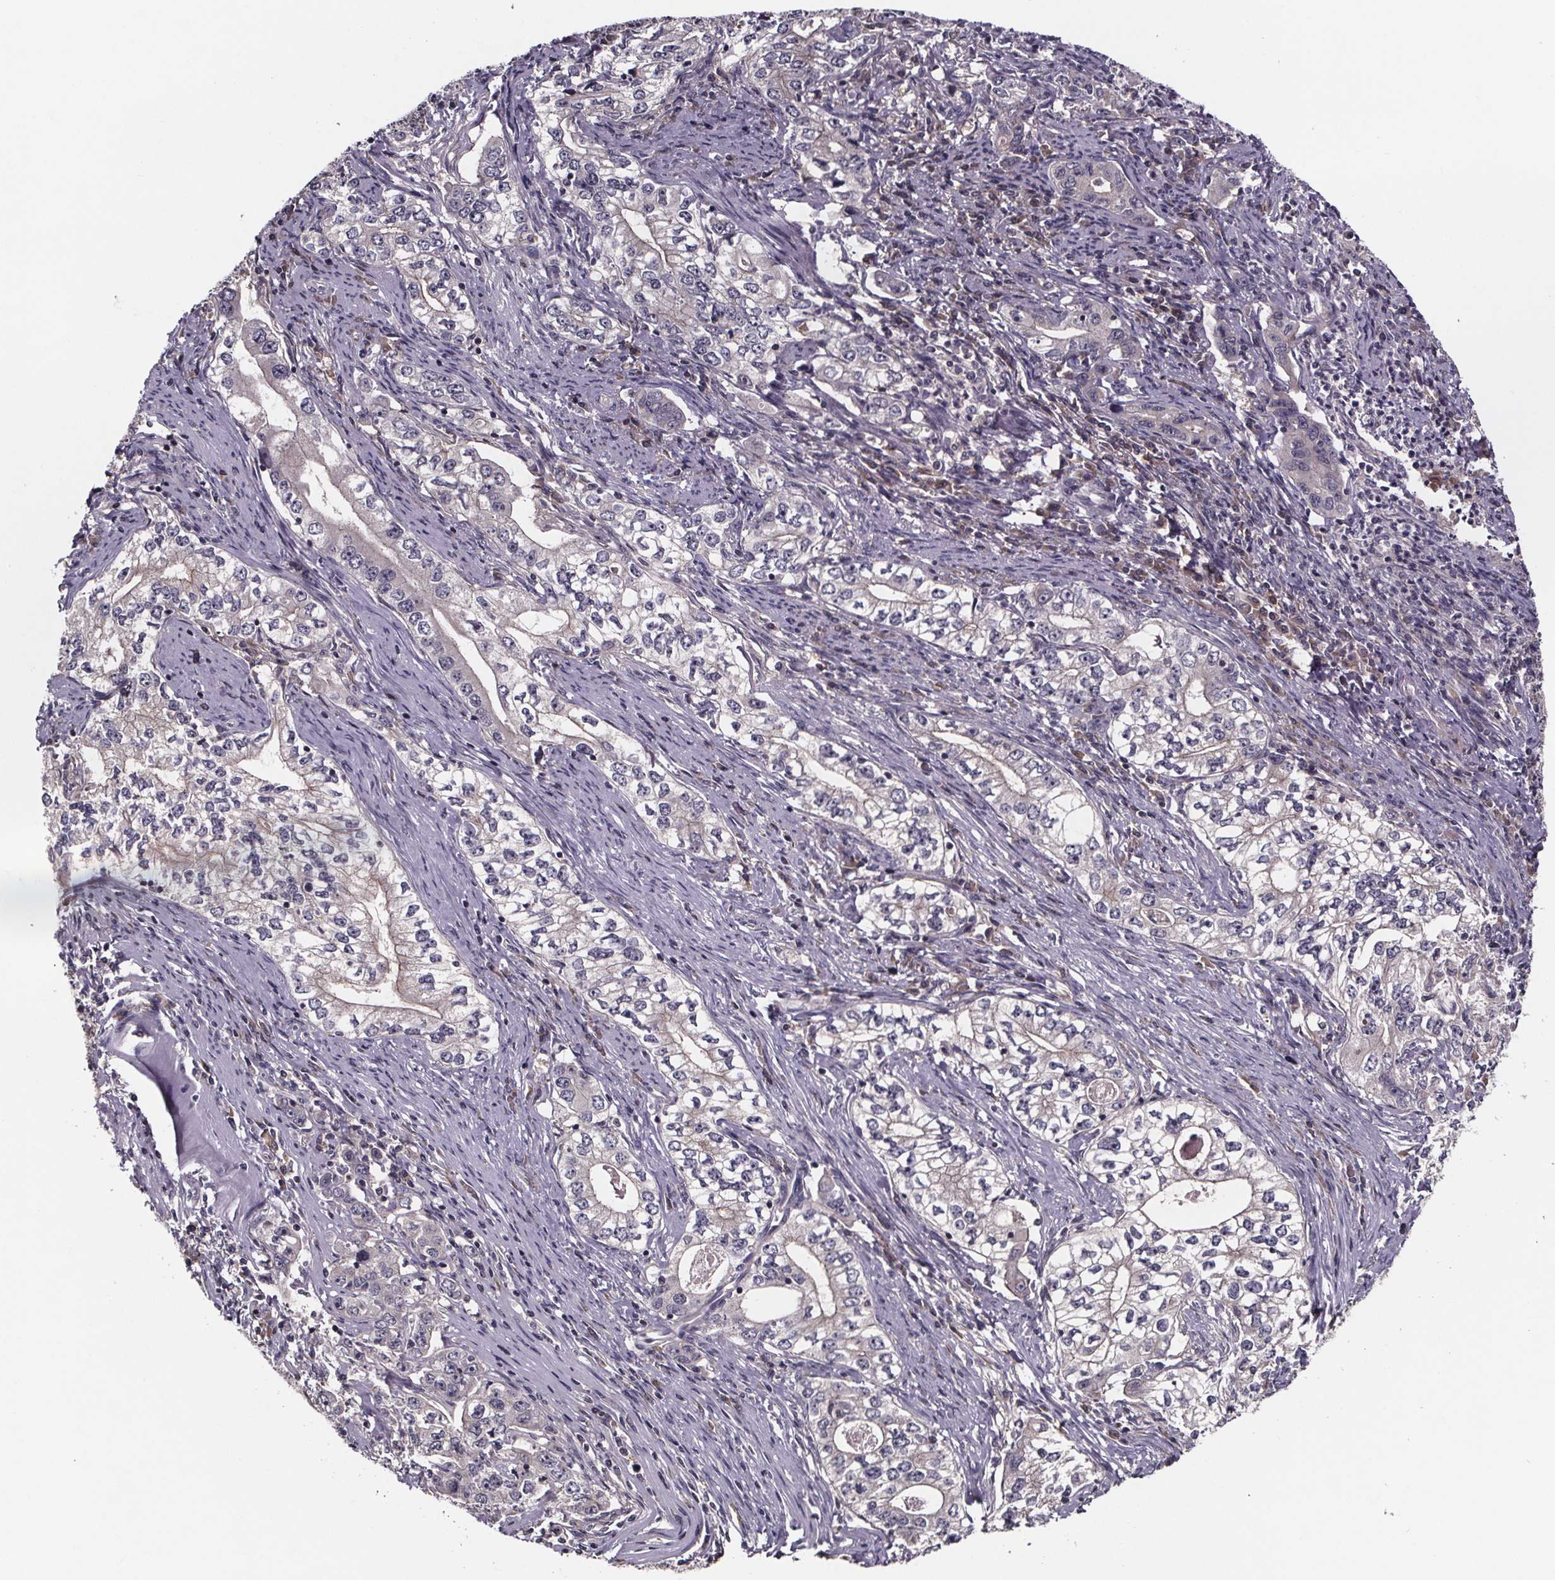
{"staining": {"intensity": "weak", "quantity": "<25%", "location": "cytoplasmic/membranous"}, "tissue": "stomach cancer", "cell_type": "Tumor cells", "image_type": "cancer", "snomed": [{"axis": "morphology", "description": "Adenocarcinoma, NOS"}, {"axis": "topography", "description": "Stomach, lower"}], "caption": "The micrograph exhibits no staining of tumor cells in stomach adenocarcinoma.", "gene": "SMIM1", "patient": {"sex": "female", "age": 72}}